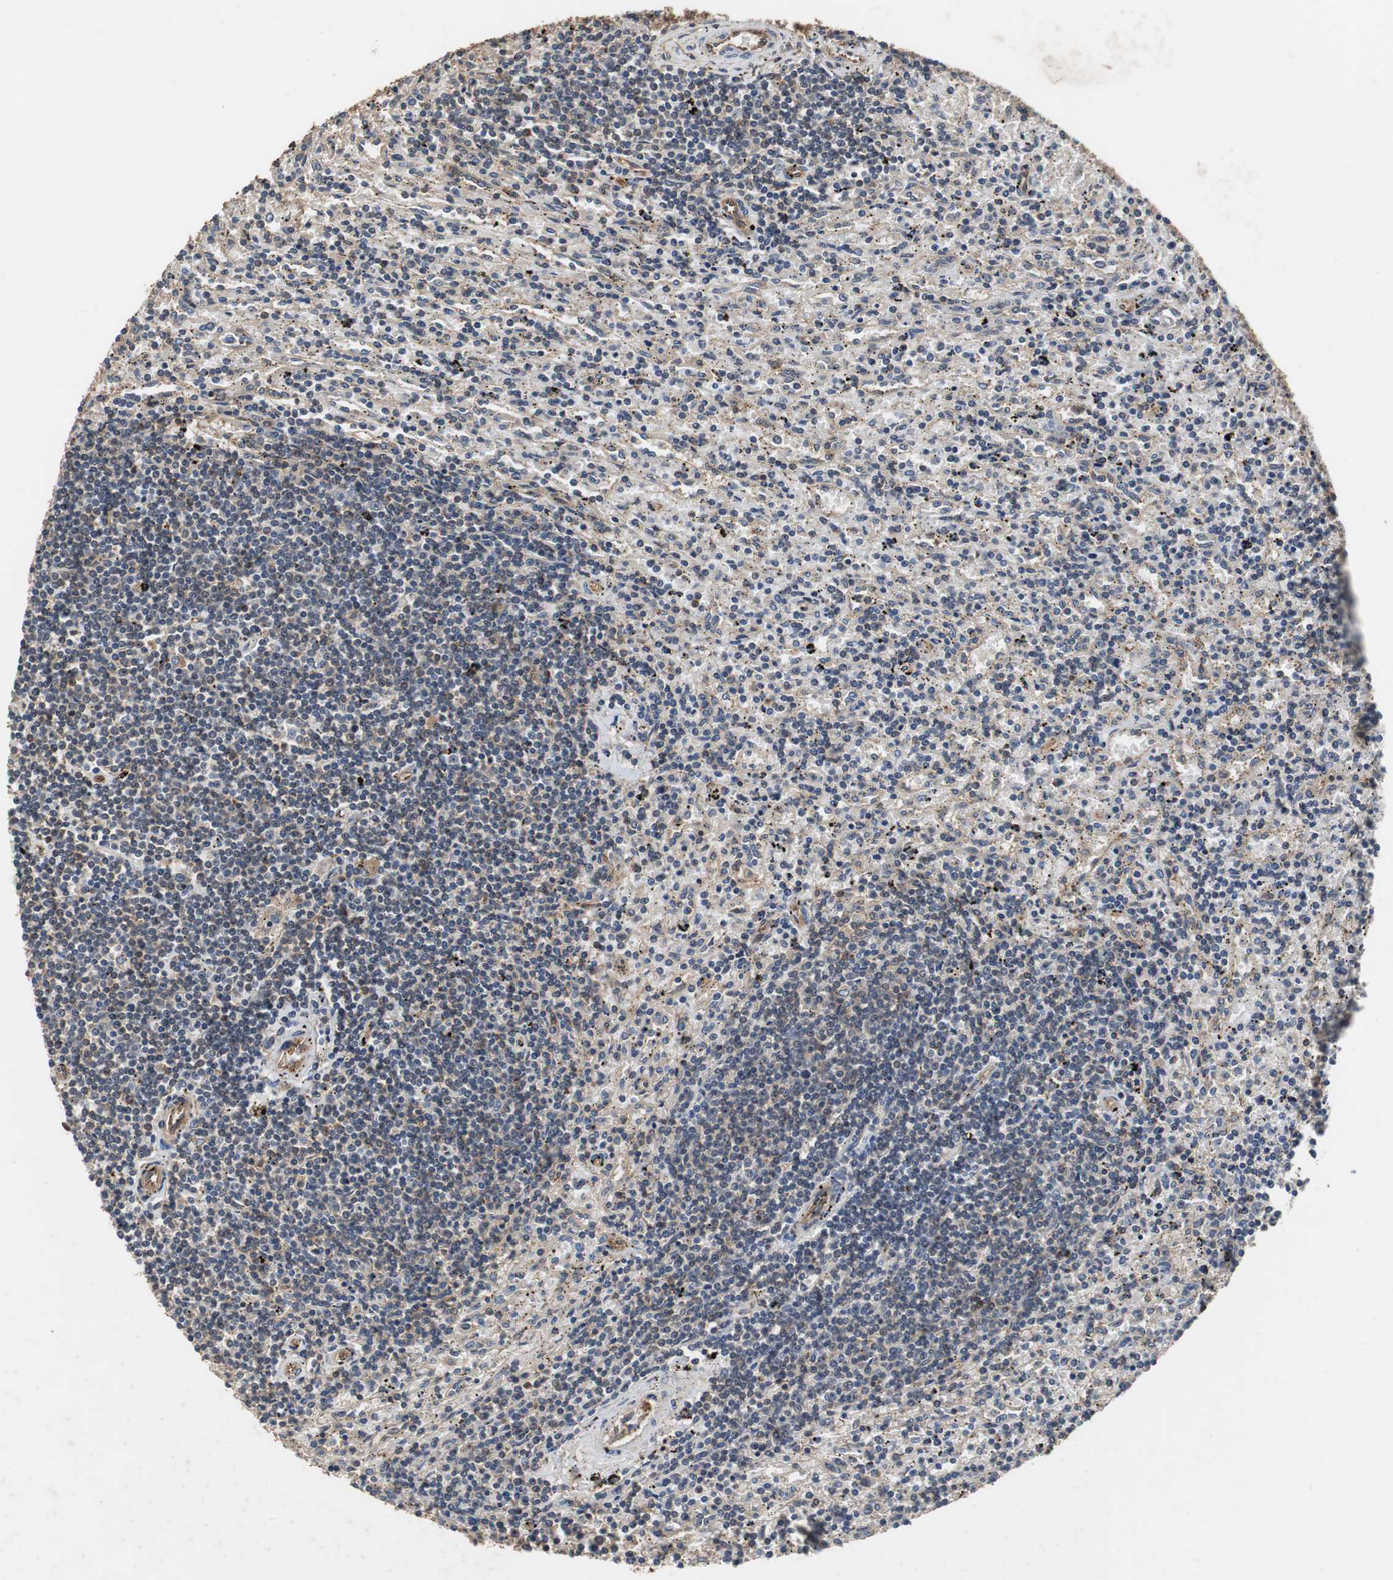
{"staining": {"intensity": "weak", "quantity": "<25%", "location": "cytoplasmic/membranous"}, "tissue": "lymphoma", "cell_type": "Tumor cells", "image_type": "cancer", "snomed": [{"axis": "morphology", "description": "Malignant lymphoma, non-Hodgkin's type, Low grade"}, {"axis": "topography", "description": "Spleen"}], "caption": "DAB (3,3'-diaminobenzidine) immunohistochemical staining of low-grade malignant lymphoma, non-Hodgkin's type exhibits no significant expression in tumor cells.", "gene": "NDRG1", "patient": {"sex": "male", "age": 76}}